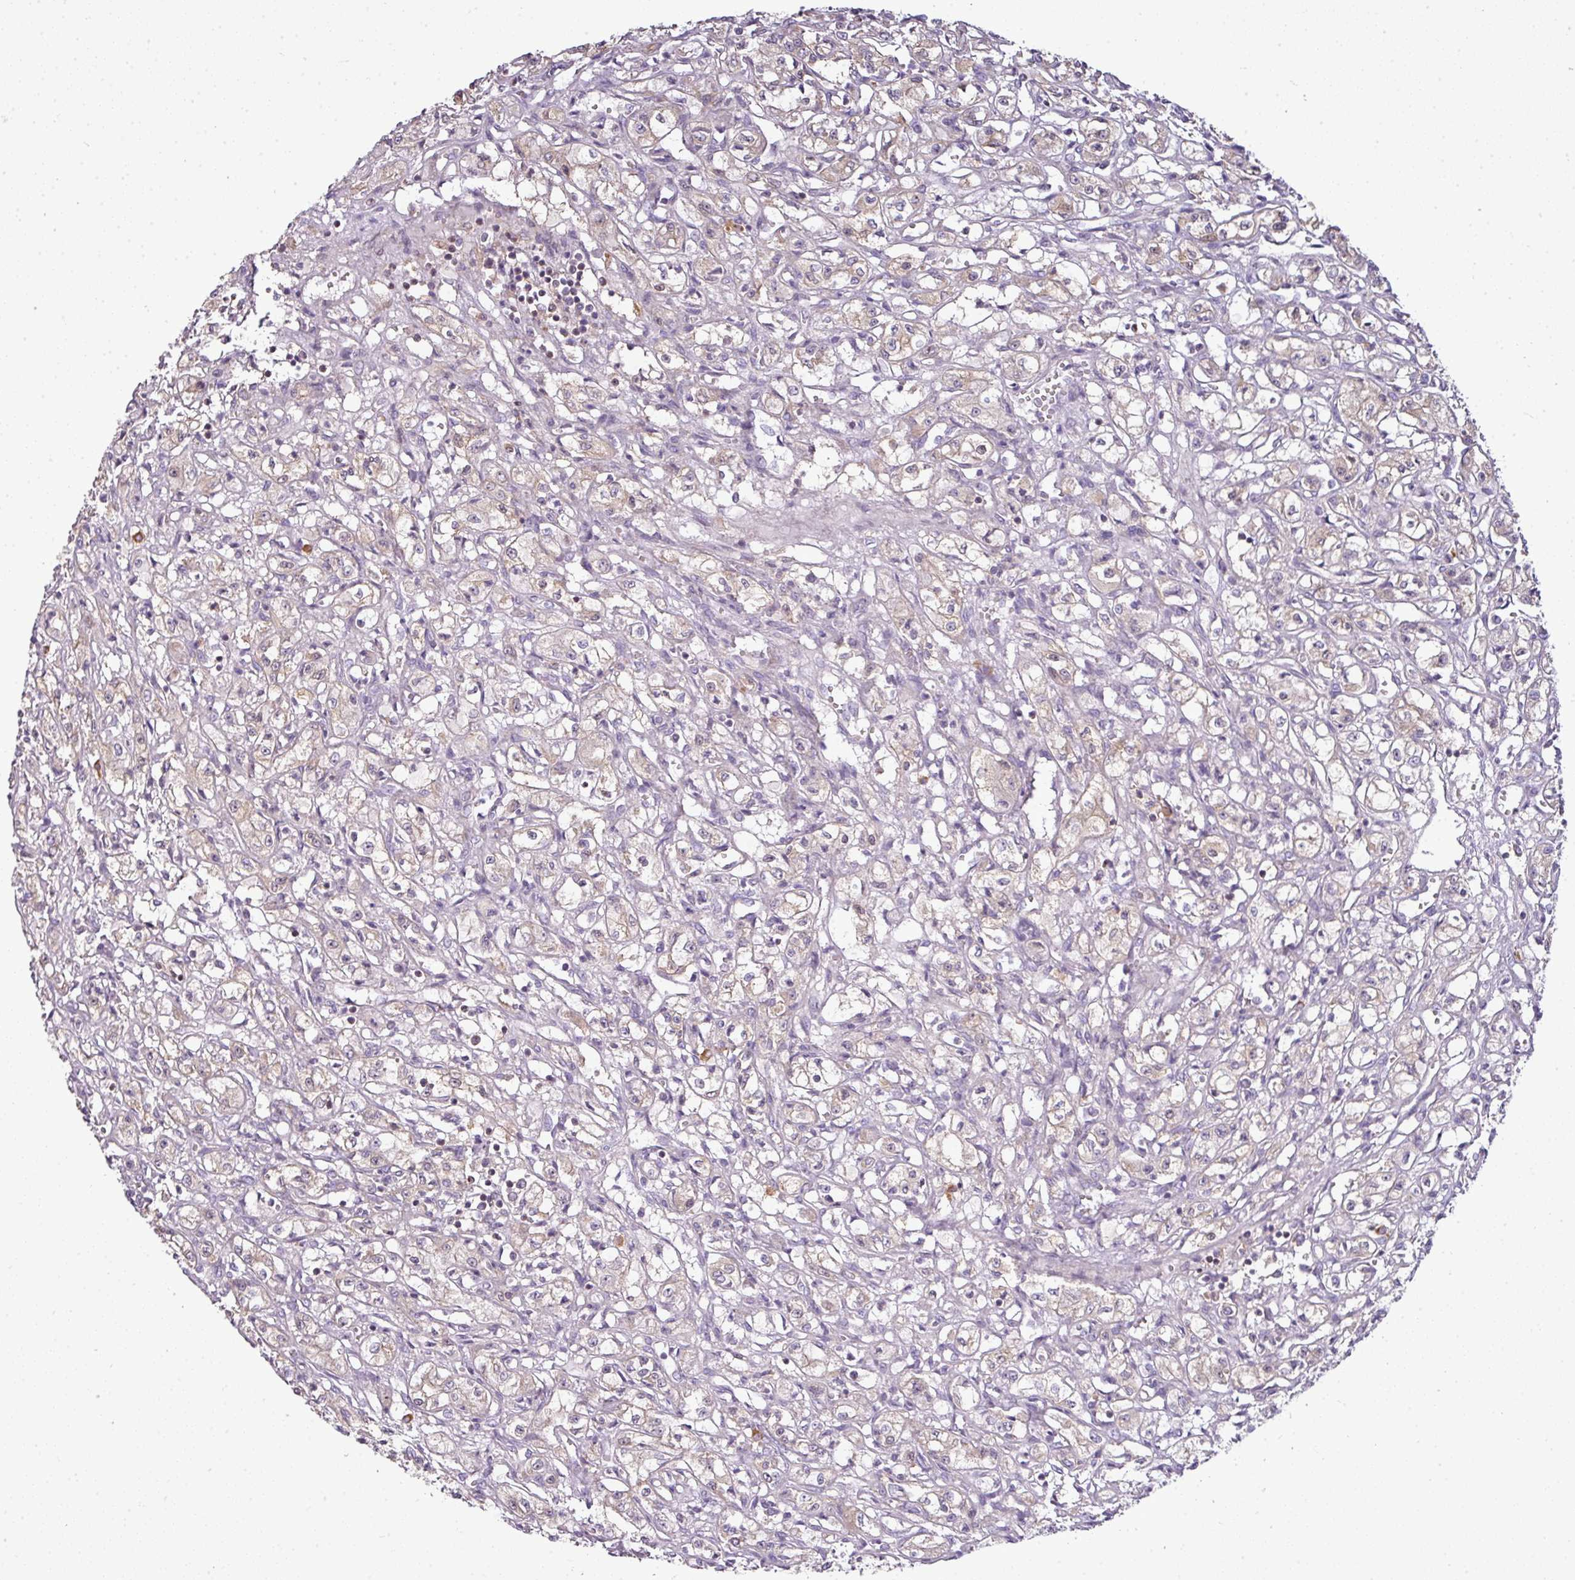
{"staining": {"intensity": "negative", "quantity": "none", "location": "none"}, "tissue": "renal cancer", "cell_type": "Tumor cells", "image_type": "cancer", "snomed": [{"axis": "morphology", "description": "Adenocarcinoma, NOS"}, {"axis": "topography", "description": "Kidney"}], "caption": "The histopathology image reveals no significant staining in tumor cells of adenocarcinoma (renal).", "gene": "STAT5A", "patient": {"sex": "male", "age": 56}}